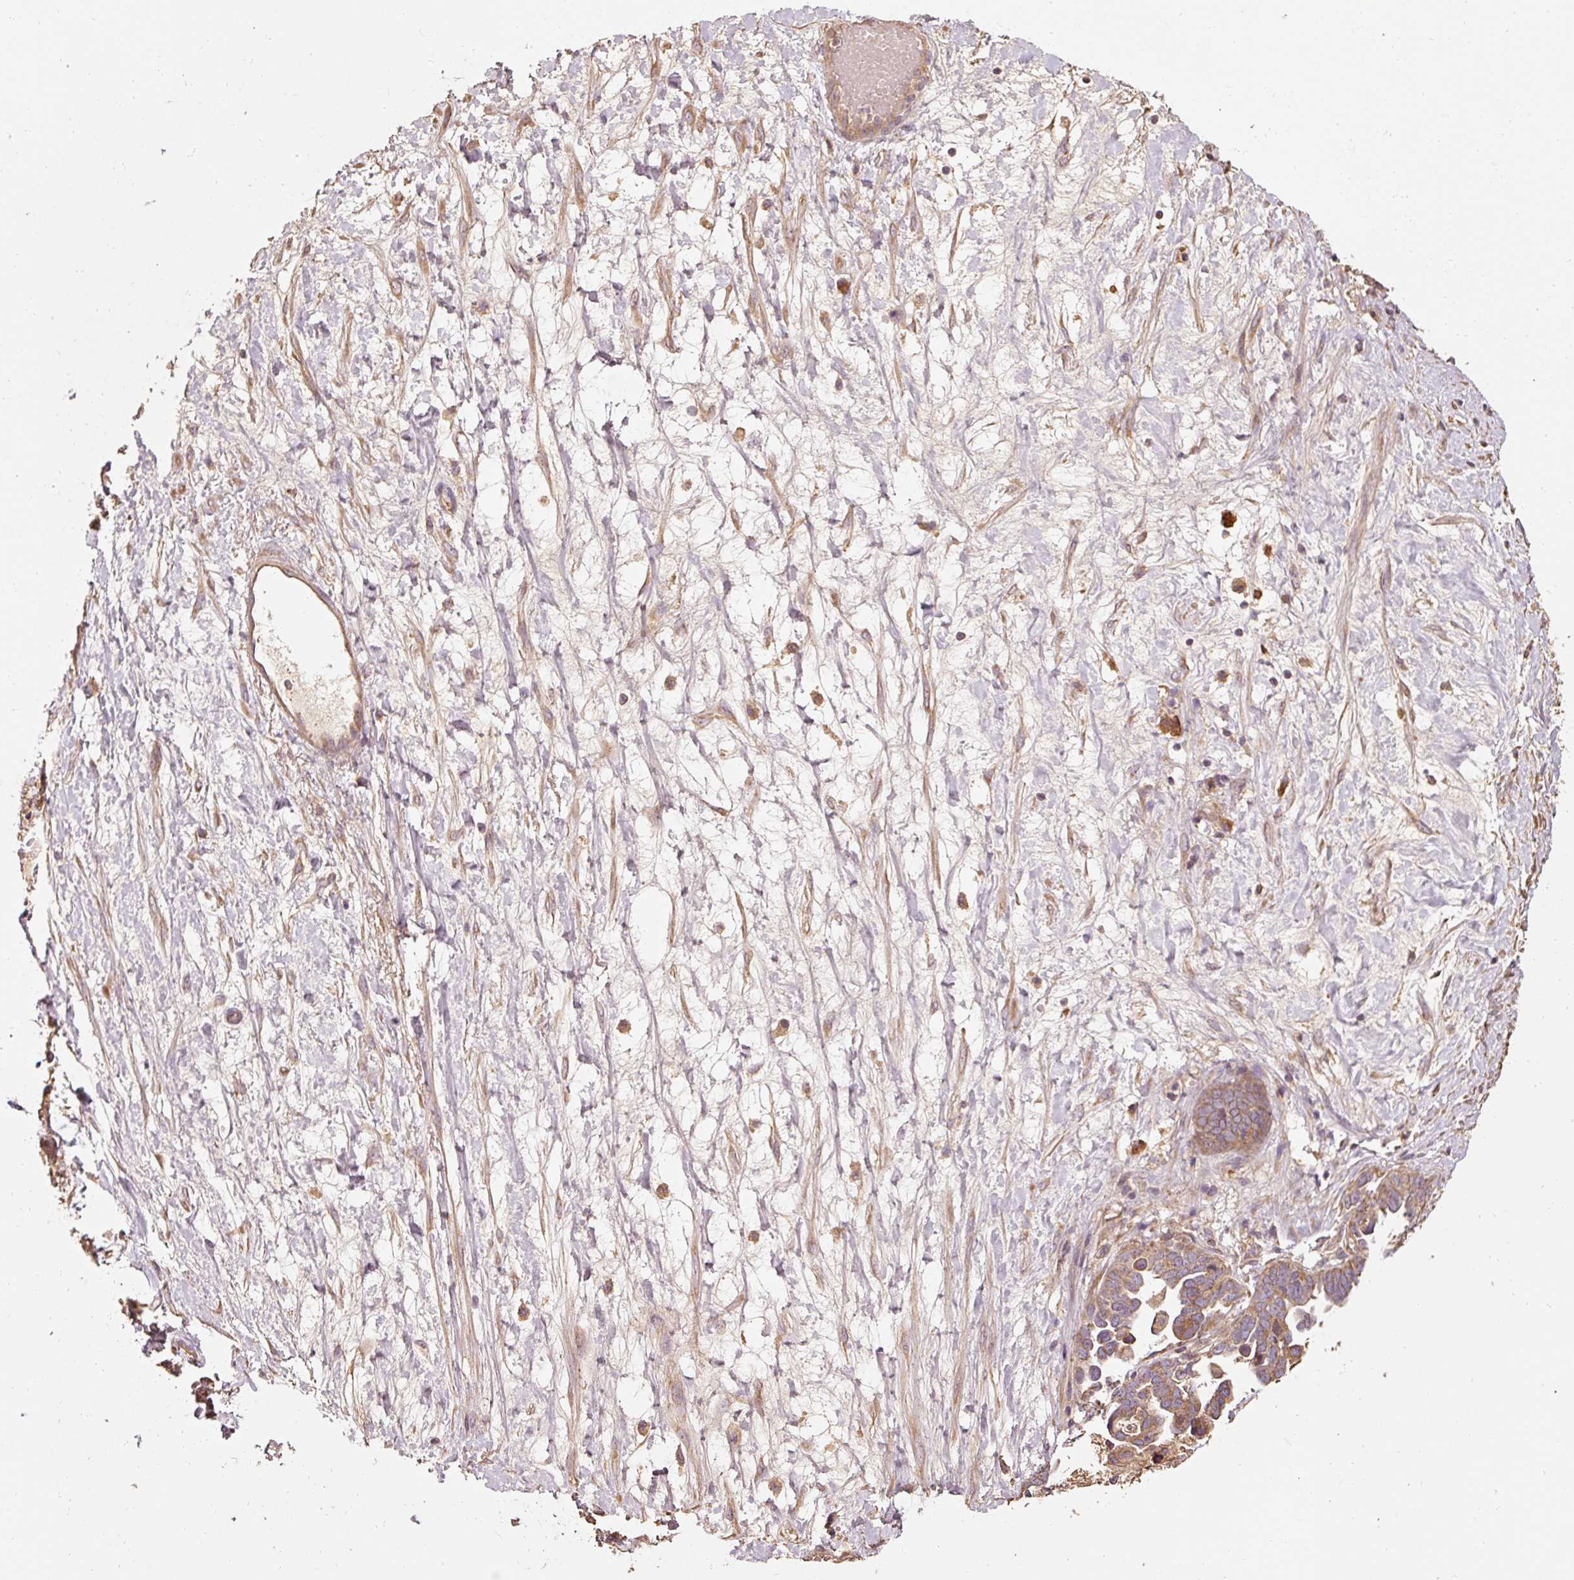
{"staining": {"intensity": "moderate", "quantity": ">75%", "location": "cytoplasmic/membranous"}, "tissue": "ovarian cancer", "cell_type": "Tumor cells", "image_type": "cancer", "snomed": [{"axis": "morphology", "description": "Cystadenocarcinoma, serous, NOS"}, {"axis": "topography", "description": "Ovary"}], "caption": "A photomicrograph showing moderate cytoplasmic/membranous expression in about >75% of tumor cells in ovarian cancer, as visualized by brown immunohistochemical staining.", "gene": "EFHC1", "patient": {"sex": "female", "age": 54}}